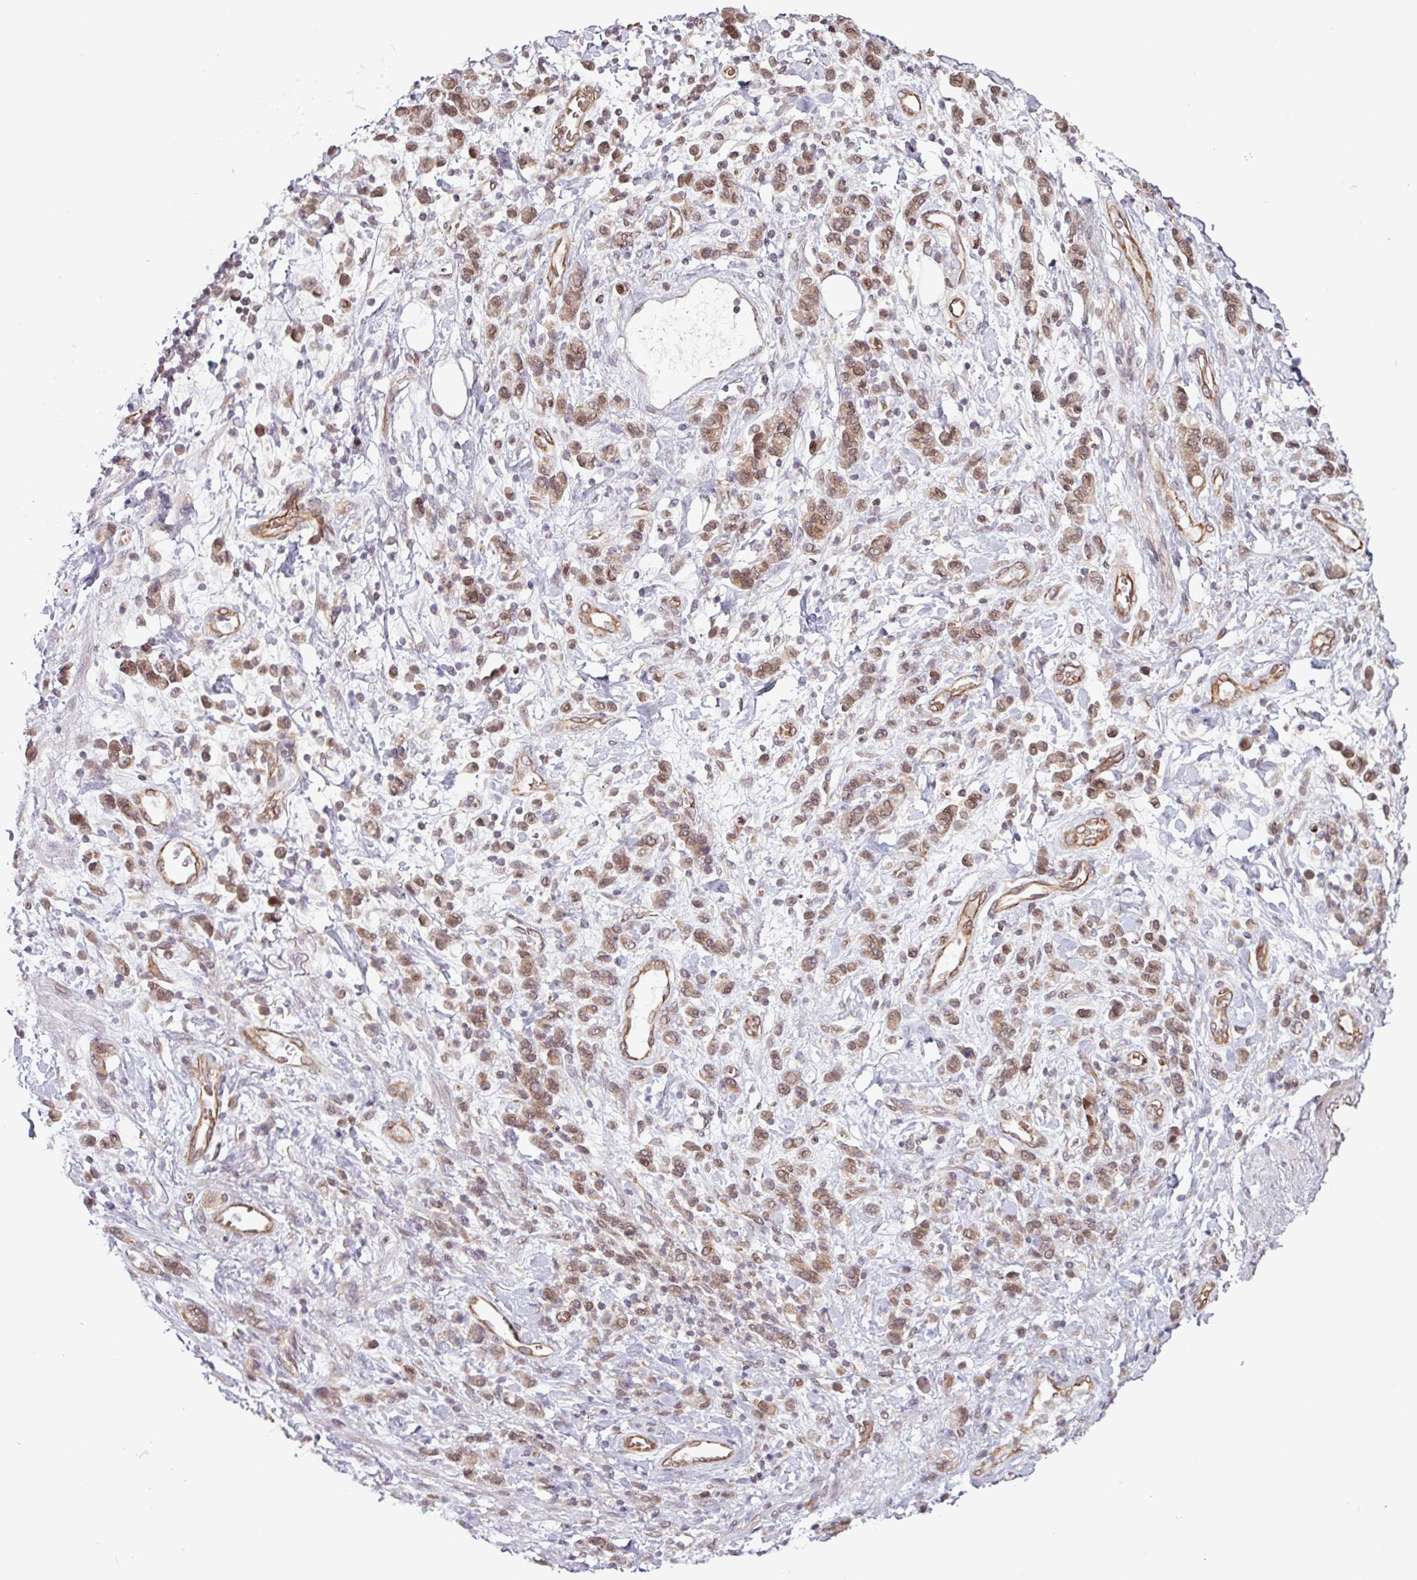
{"staining": {"intensity": "moderate", "quantity": ">75%", "location": "cytoplasmic/membranous,nuclear"}, "tissue": "stomach cancer", "cell_type": "Tumor cells", "image_type": "cancer", "snomed": [{"axis": "morphology", "description": "Adenocarcinoma, NOS"}, {"axis": "topography", "description": "Stomach"}], "caption": "IHC image of neoplastic tissue: human stomach cancer stained using IHC demonstrates medium levels of moderate protein expression localized specifically in the cytoplasmic/membranous and nuclear of tumor cells, appearing as a cytoplasmic/membranous and nuclear brown color.", "gene": "RBM4B", "patient": {"sex": "male", "age": 77}}